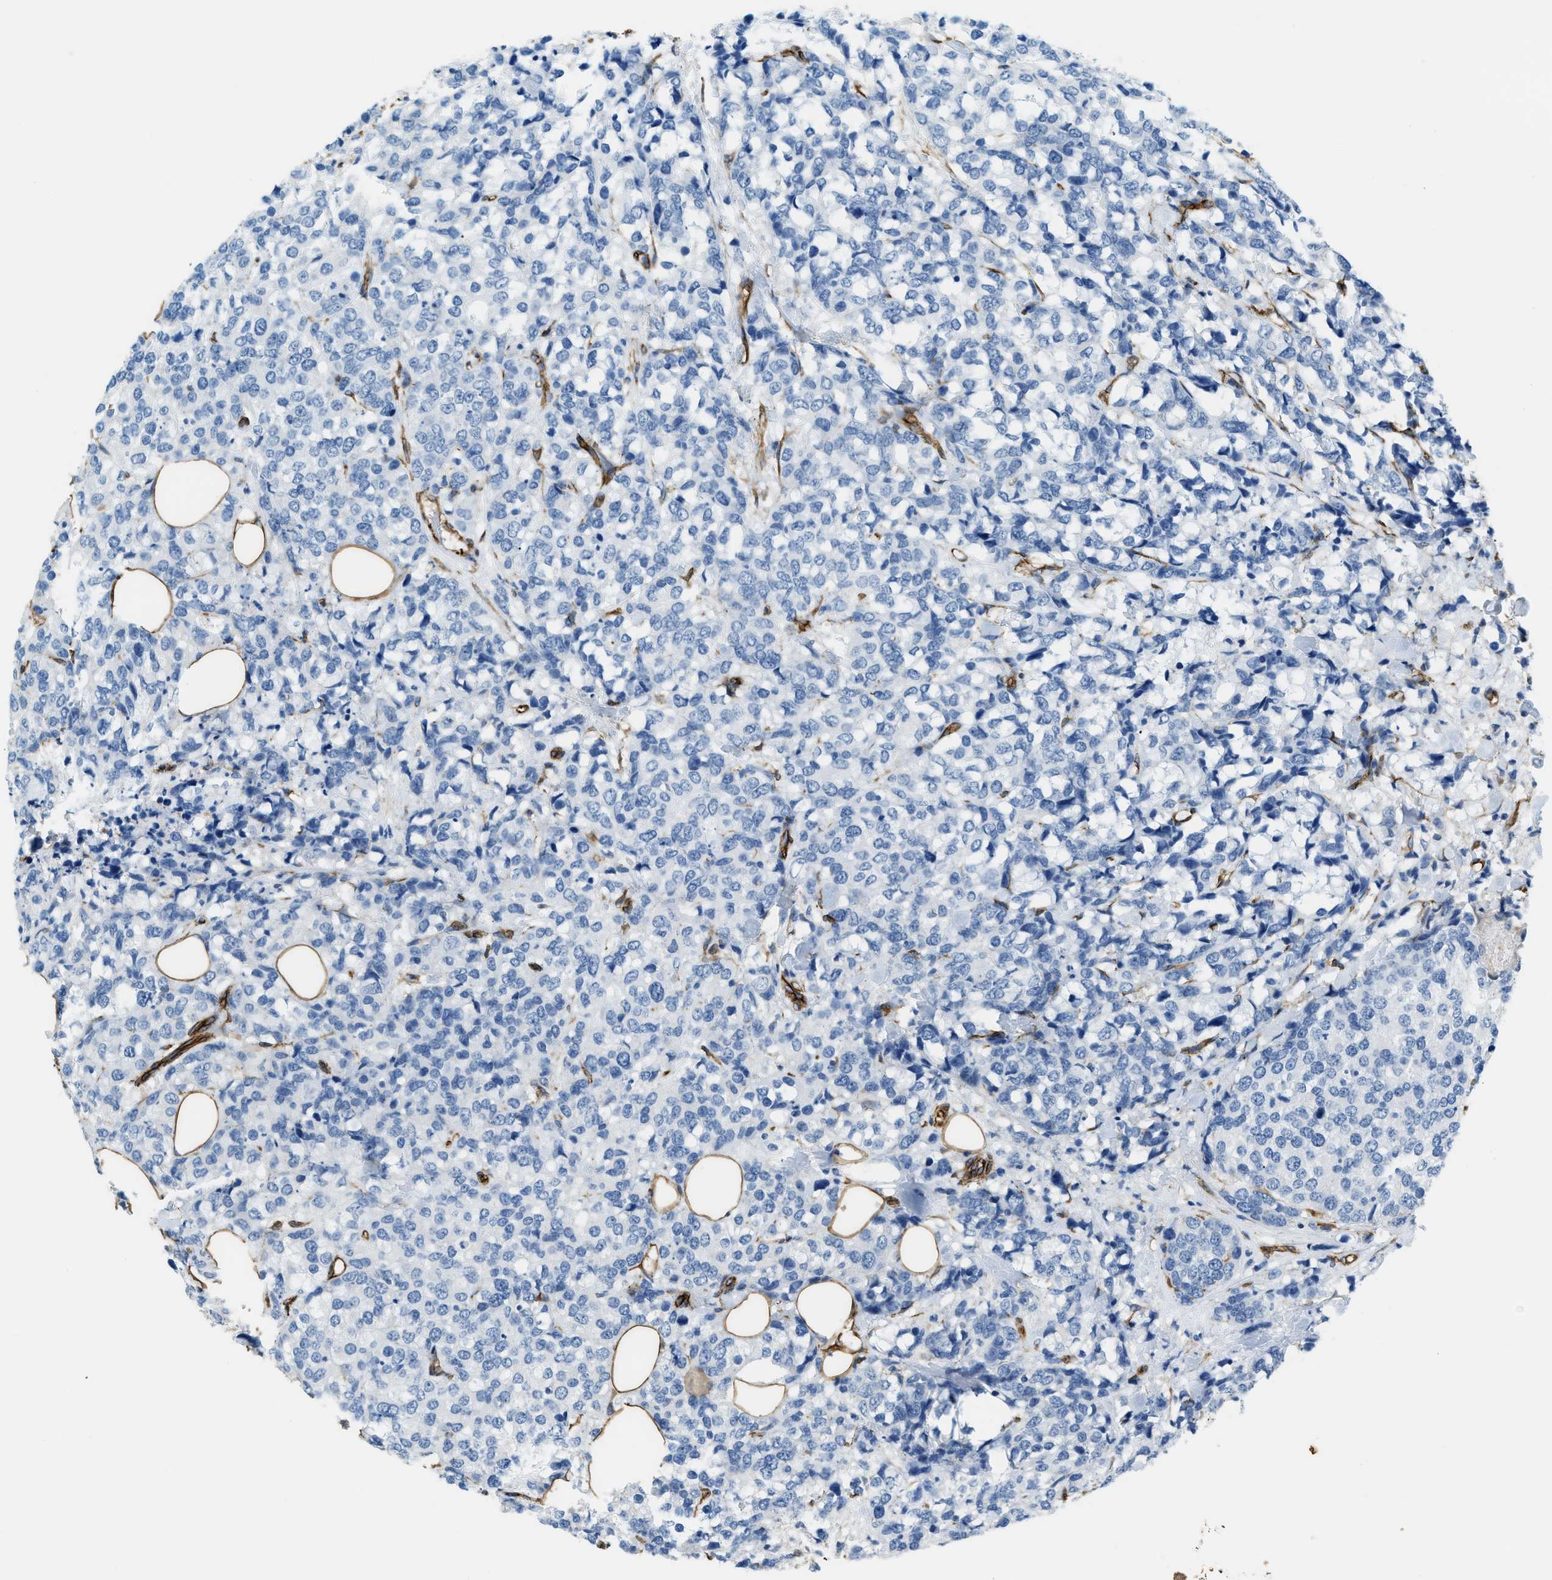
{"staining": {"intensity": "negative", "quantity": "none", "location": "none"}, "tissue": "breast cancer", "cell_type": "Tumor cells", "image_type": "cancer", "snomed": [{"axis": "morphology", "description": "Lobular carcinoma"}, {"axis": "topography", "description": "Breast"}], "caption": "Human lobular carcinoma (breast) stained for a protein using immunohistochemistry exhibits no positivity in tumor cells.", "gene": "TMEM43", "patient": {"sex": "female", "age": 59}}